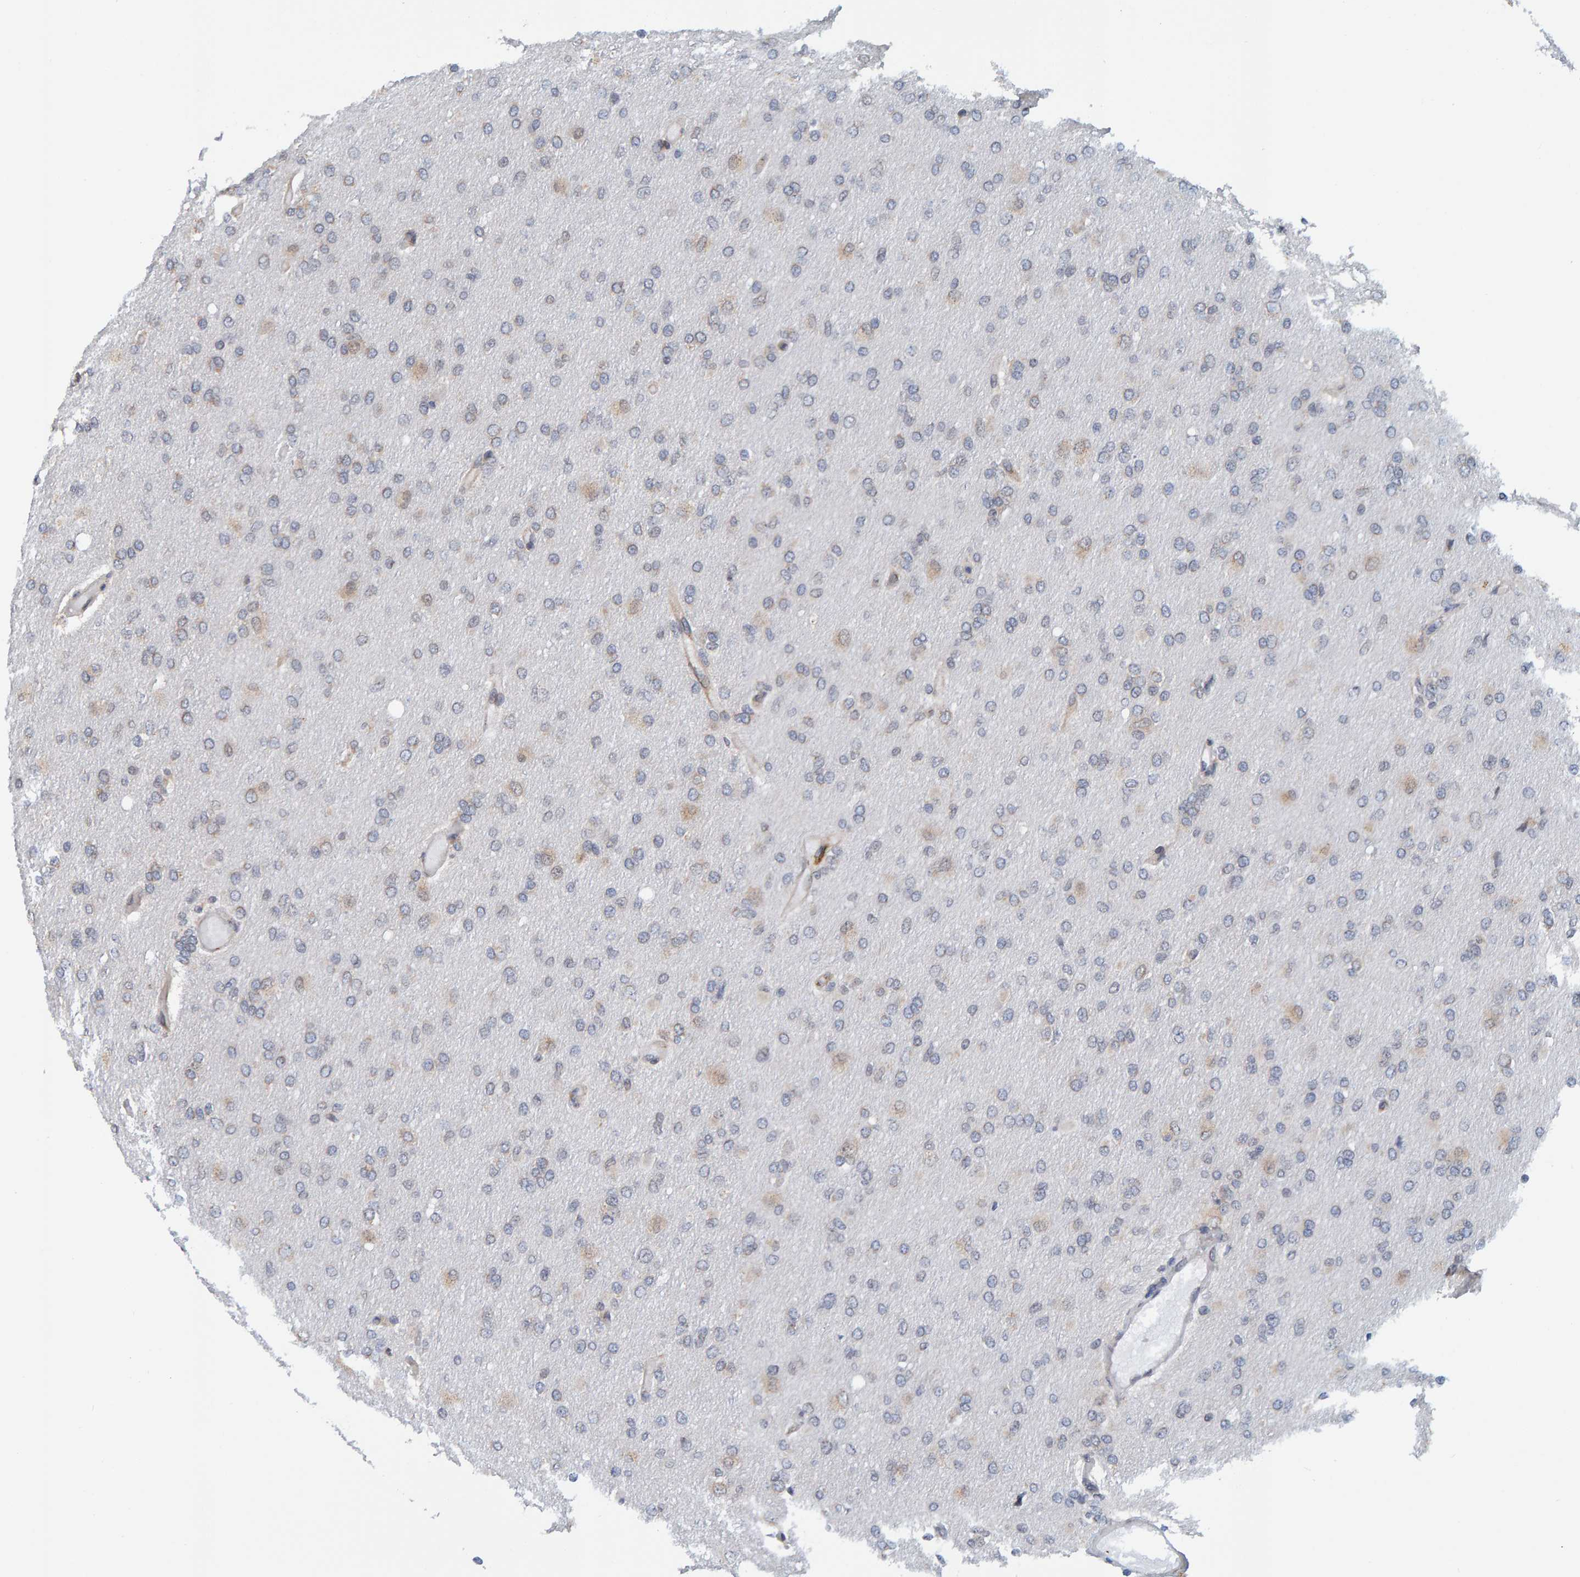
{"staining": {"intensity": "weak", "quantity": "<25%", "location": "cytoplasmic/membranous"}, "tissue": "glioma", "cell_type": "Tumor cells", "image_type": "cancer", "snomed": [{"axis": "morphology", "description": "Glioma, malignant, High grade"}, {"axis": "topography", "description": "Cerebral cortex"}], "caption": "Human glioma stained for a protein using immunohistochemistry (IHC) displays no expression in tumor cells.", "gene": "SCRN2", "patient": {"sex": "female", "age": 36}}